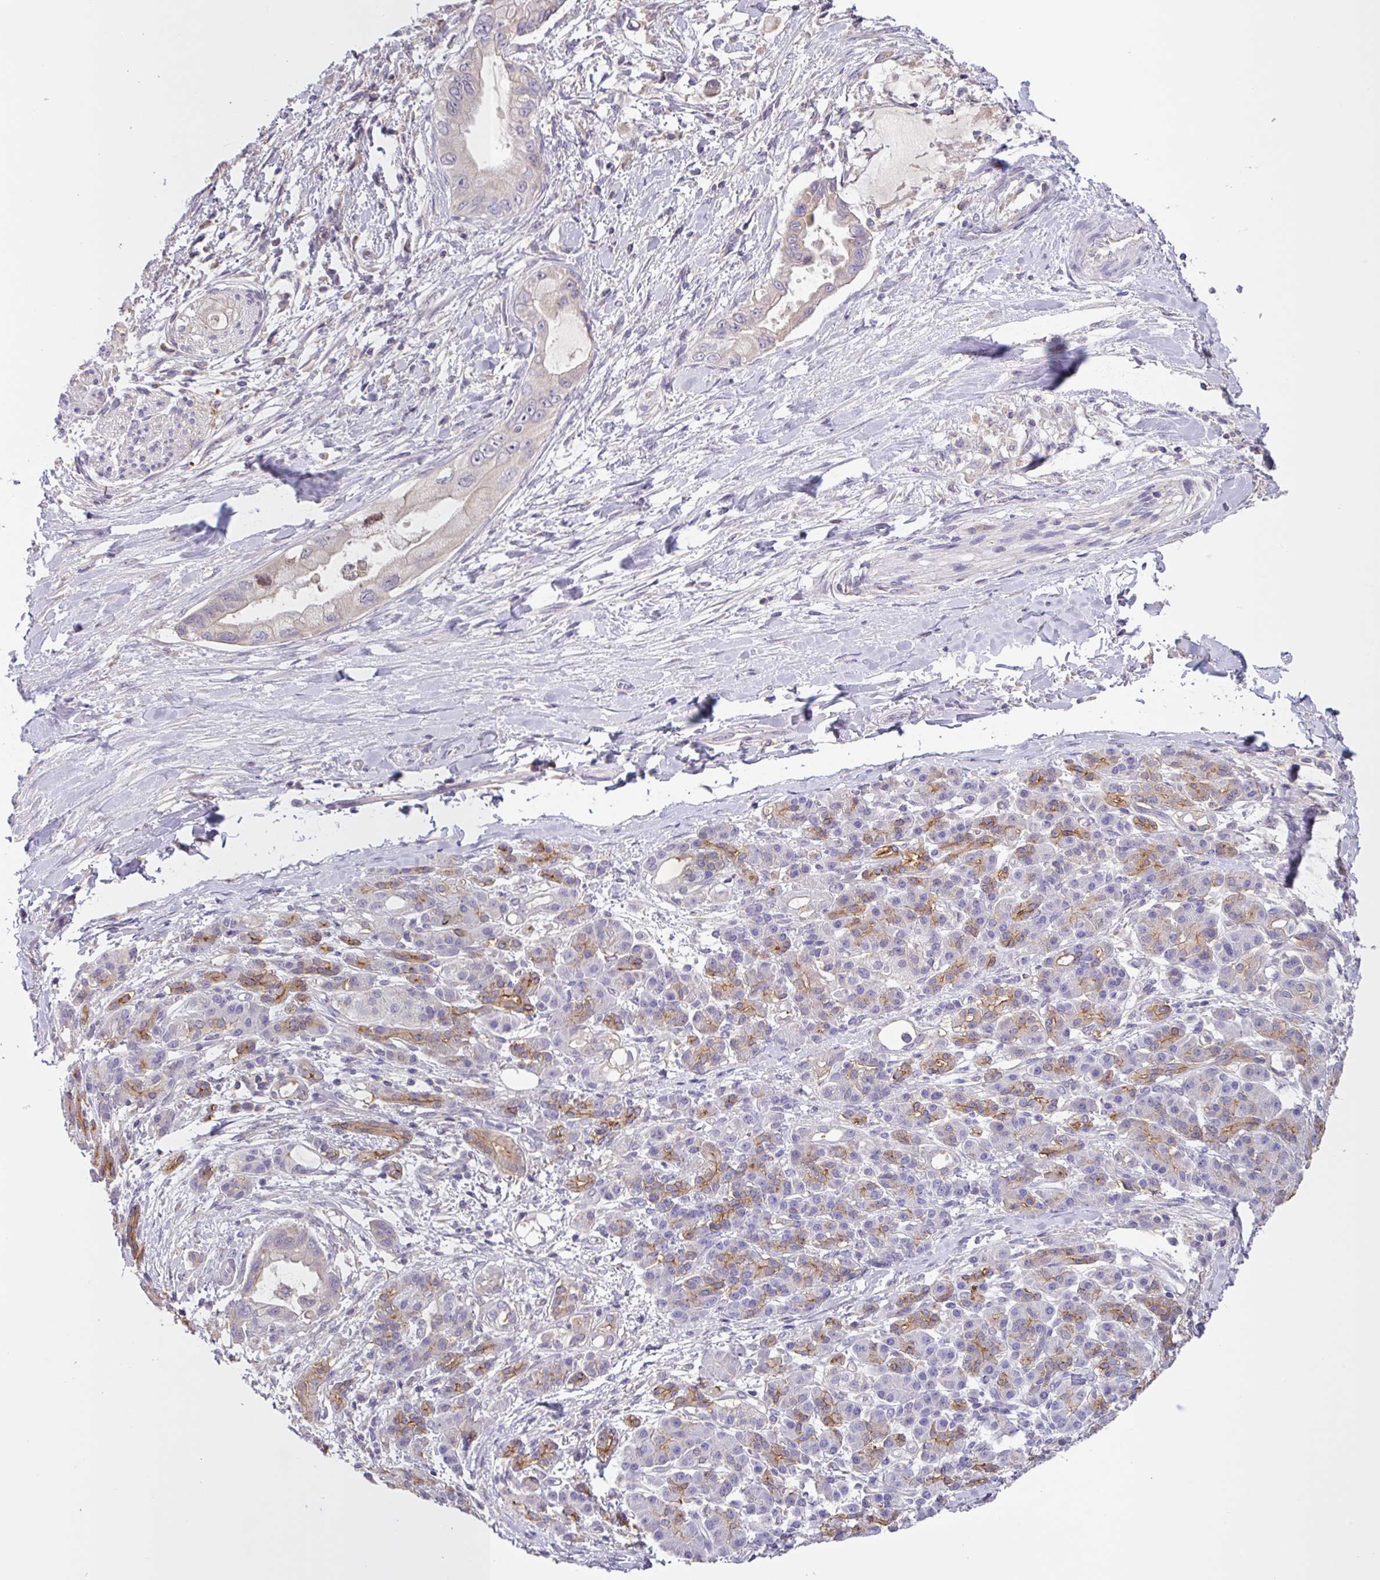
{"staining": {"intensity": "negative", "quantity": "none", "location": "none"}, "tissue": "pancreatic cancer", "cell_type": "Tumor cells", "image_type": "cancer", "snomed": [{"axis": "morphology", "description": "Adenocarcinoma, NOS"}, {"axis": "topography", "description": "Pancreas"}], "caption": "The image shows no significant expression in tumor cells of pancreatic adenocarcinoma.", "gene": "SFTPB", "patient": {"sex": "male", "age": 48}}